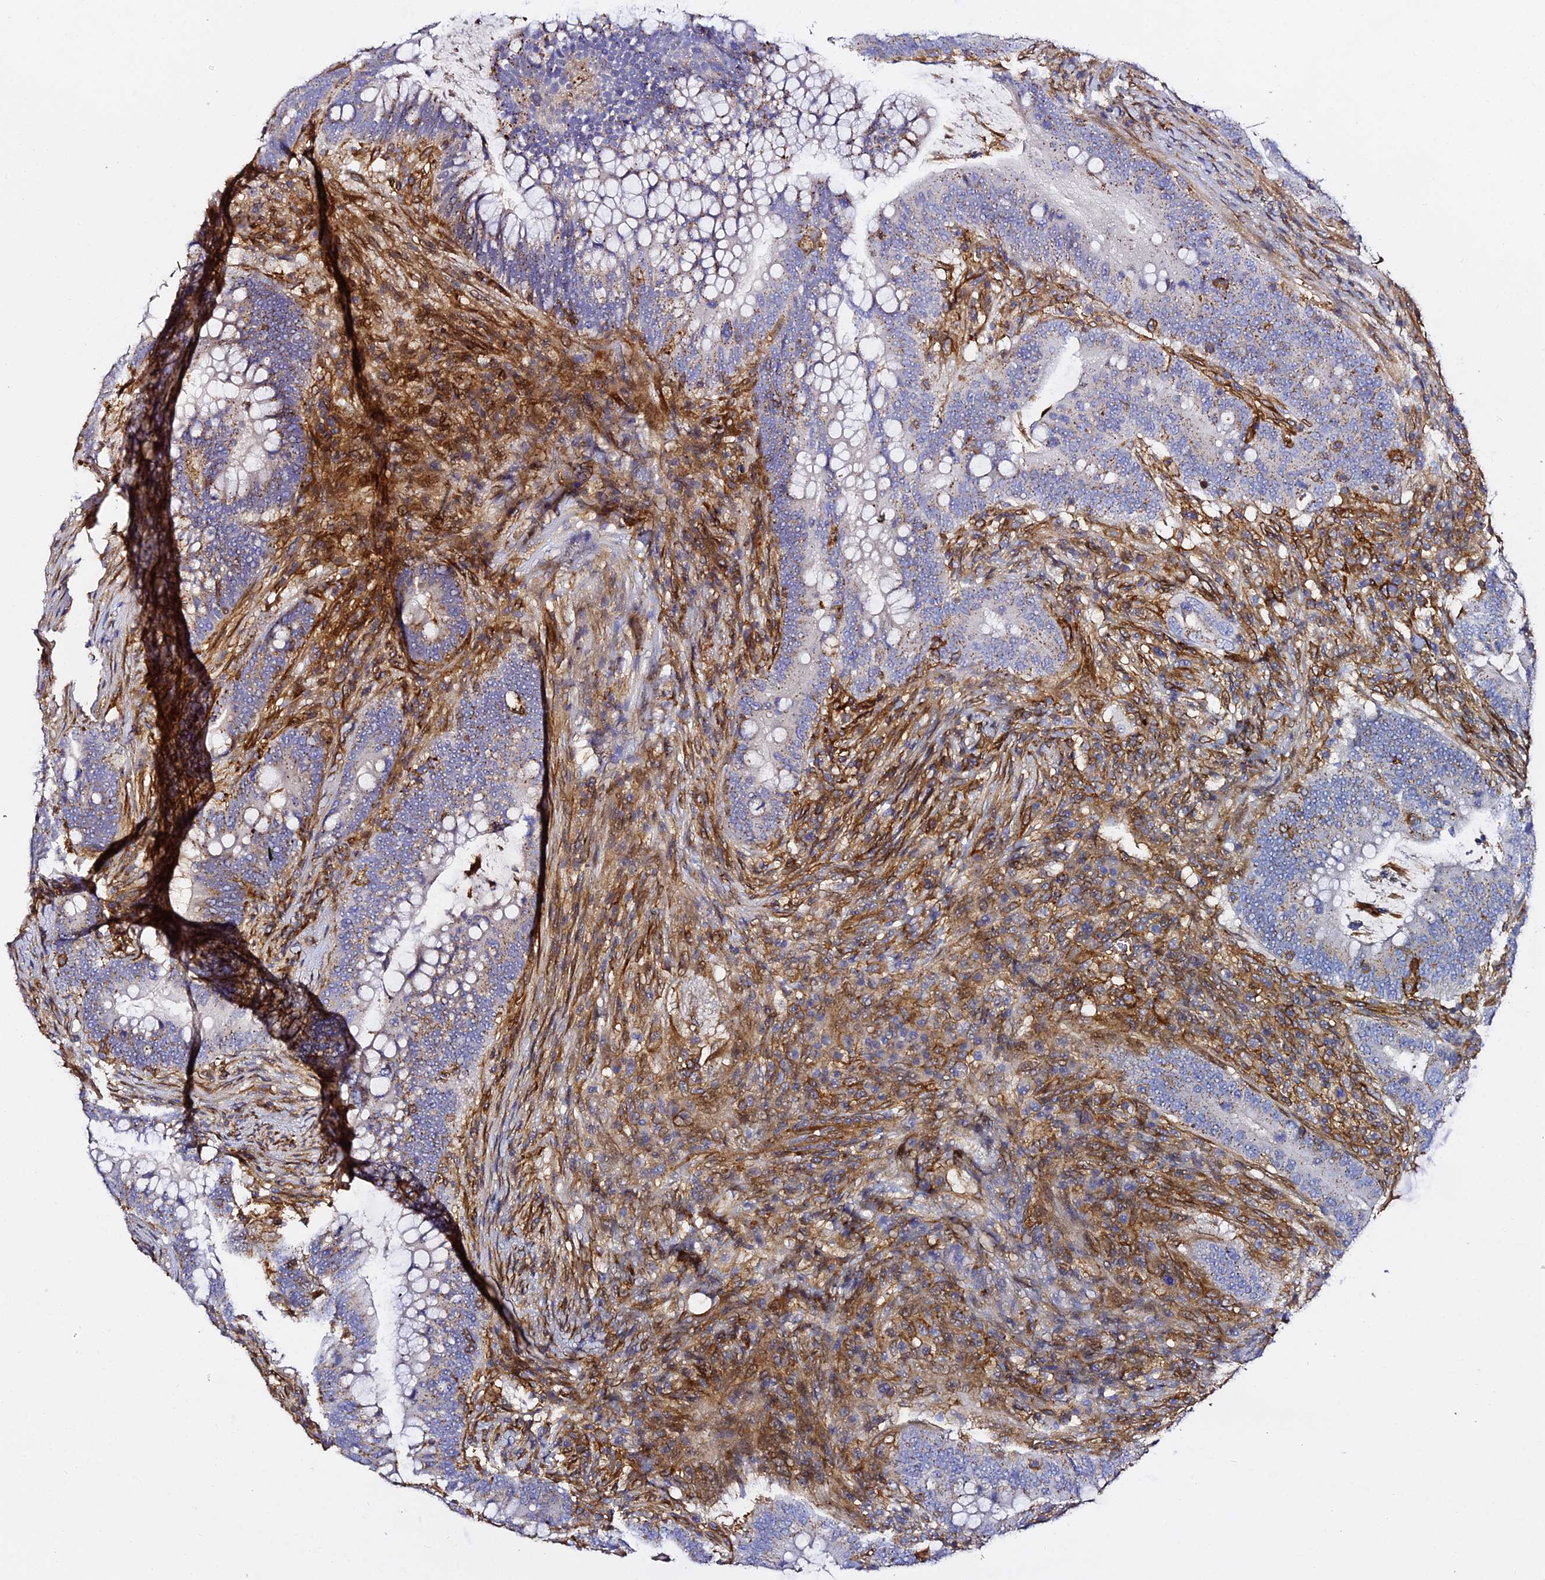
{"staining": {"intensity": "moderate", "quantity": "25%-75%", "location": "cytoplasmic/membranous"}, "tissue": "colorectal cancer", "cell_type": "Tumor cells", "image_type": "cancer", "snomed": [{"axis": "morphology", "description": "Adenocarcinoma, NOS"}, {"axis": "topography", "description": "Colon"}], "caption": "High-power microscopy captured an immunohistochemistry histopathology image of colorectal cancer (adenocarcinoma), revealing moderate cytoplasmic/membranous expression in about 25%-75% of tumor cells.", "gene": "TRPV2", "patient": {"sex": "female", "age": 66}}